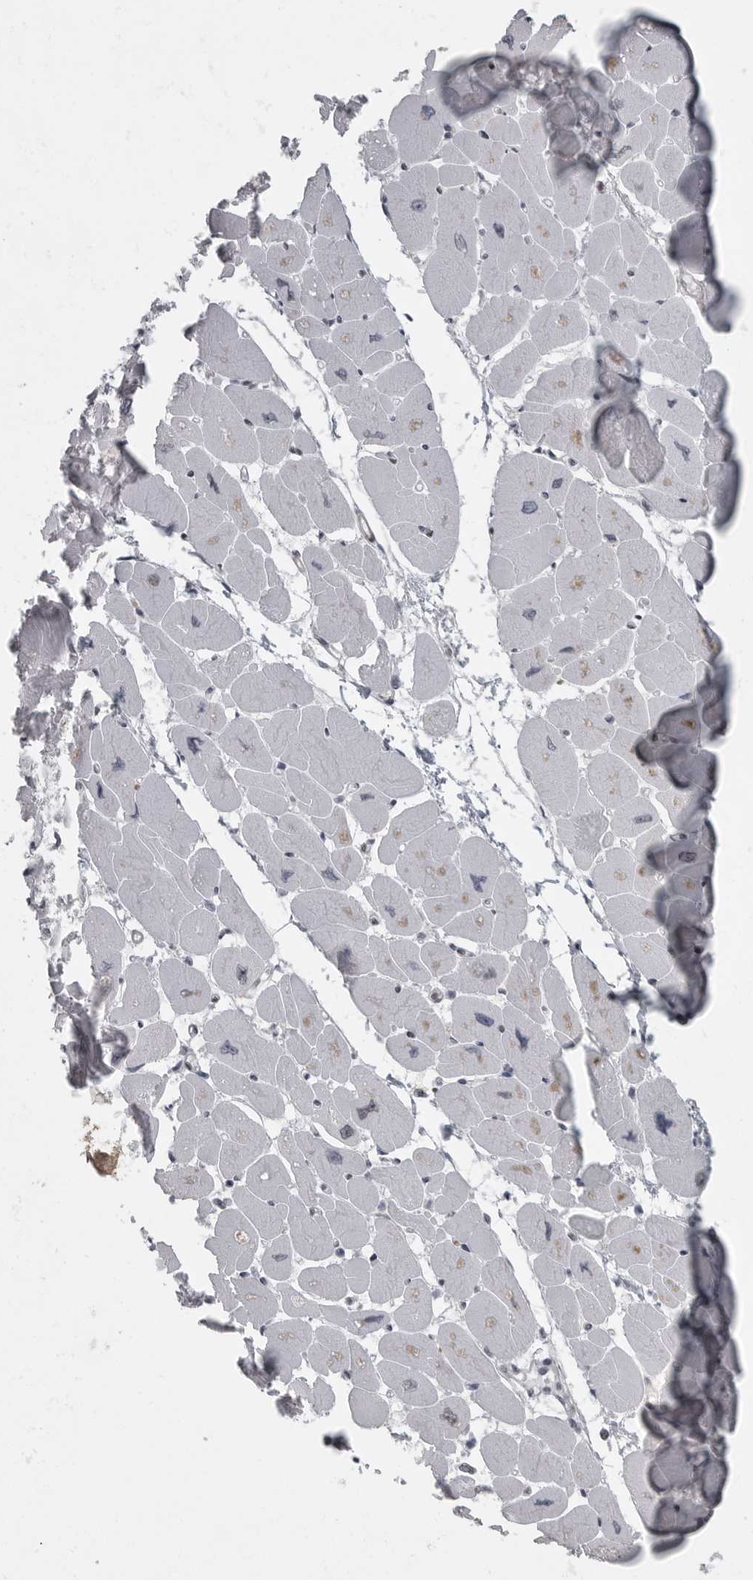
{"staining": {"intensity": "moderate", "quantity": "<25%", "location": "nuclear"}, "tissue": "heart muscle", "cell_type": "Cardiomyocytes", "image_type": "normal", "snomed": [{"axis": "morphology", "description": "Normal tissue, NOS"}, {"axis": "topography", "description": "Heart"}], "caption": "This is a photomicrograph of immunohistochemistry staining of normal heart muscle, which shows moderate staining in the nuclear of cardiomyocytes.", "gene": "HMGN3", "patient": {"sex": "female", "age": 54}}